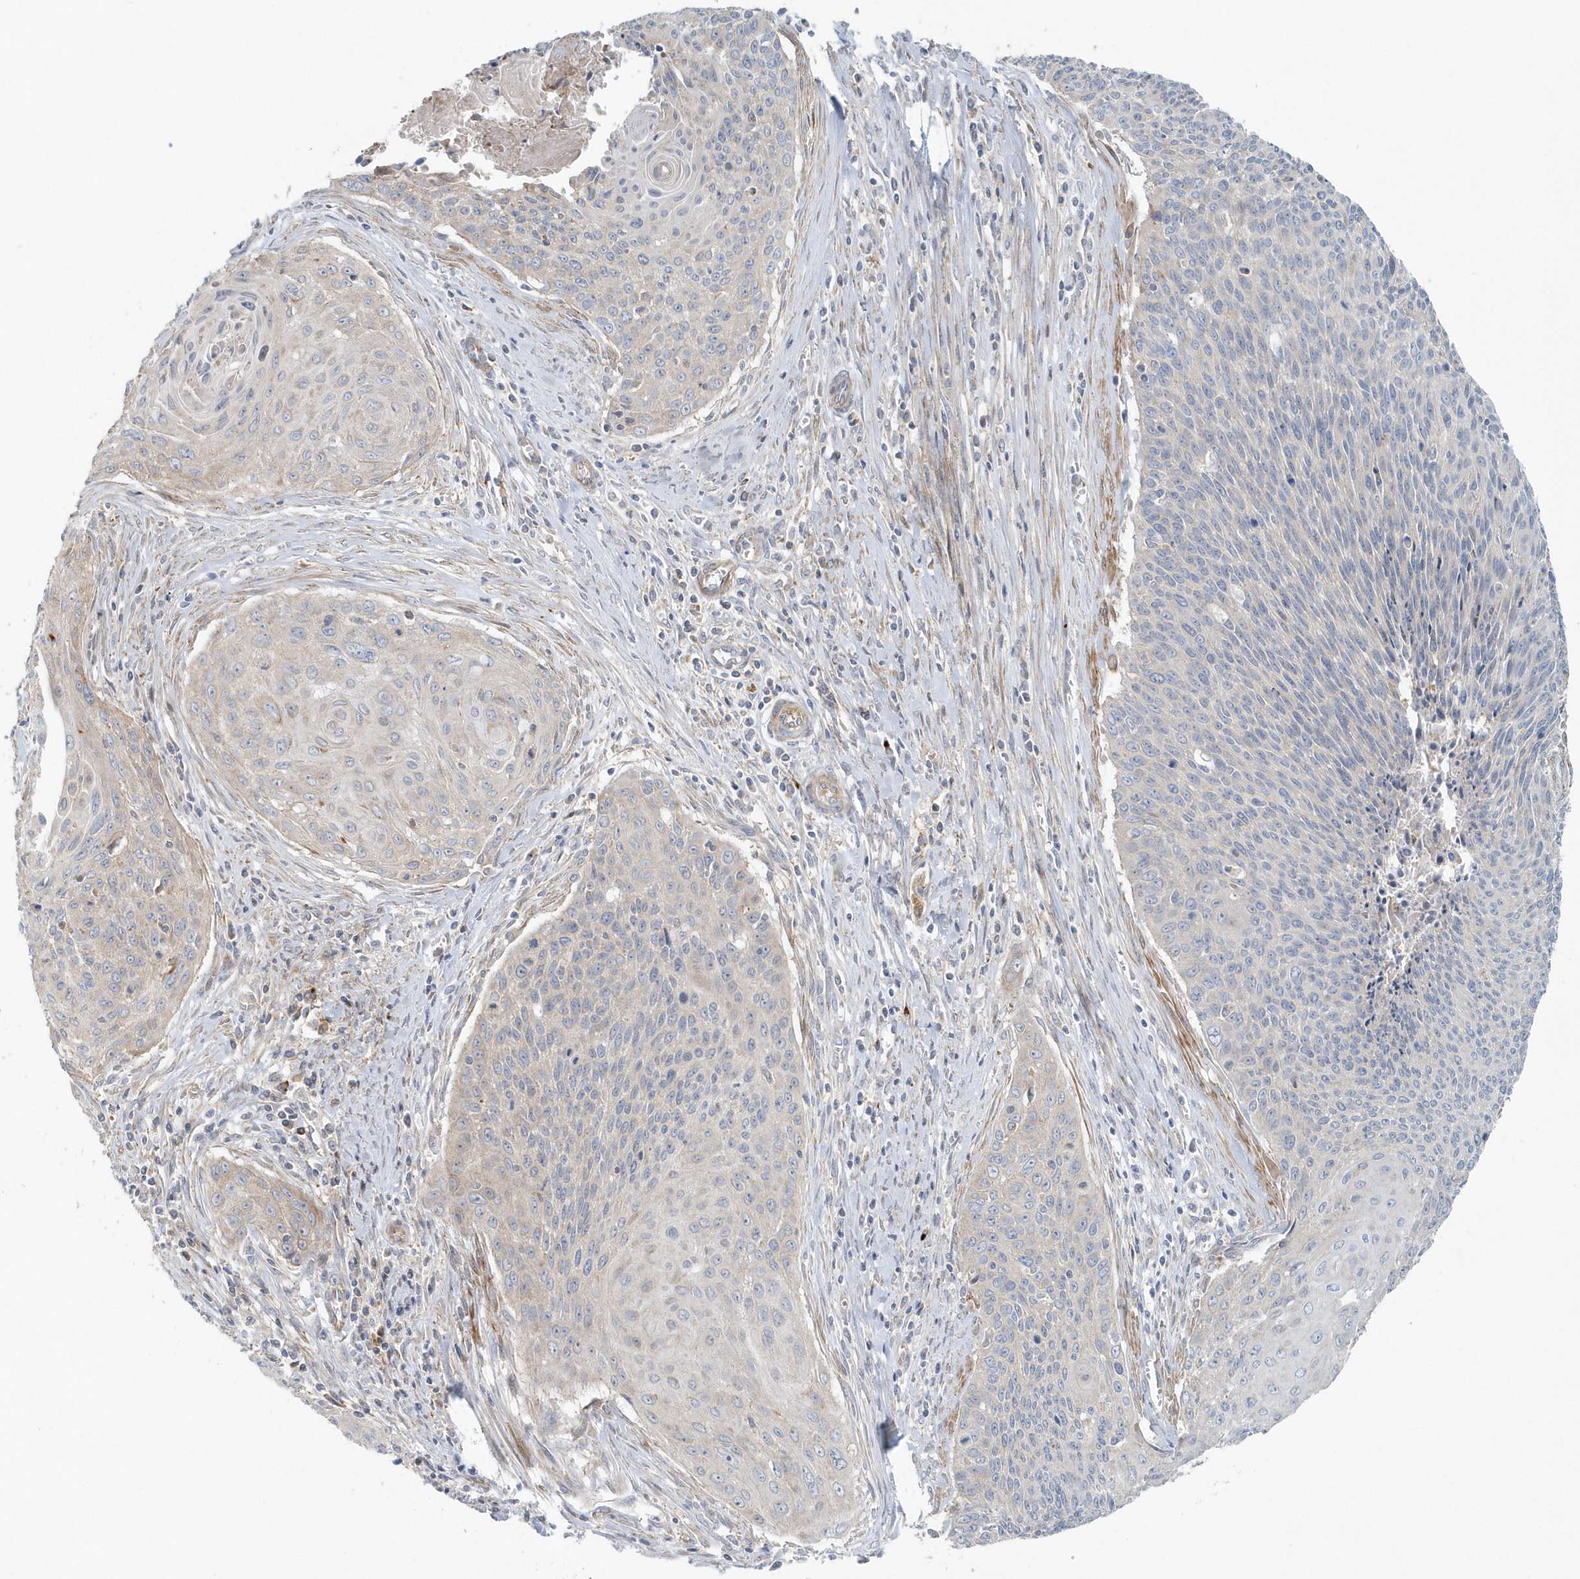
{"staining": {"intensity": "negative", "quantity": "none", "location": "none"}, "tissue": "cervical cancer", "cell_type": "Tumor cells", "image_type": "cancer", "snomed": [{"axis": "morphology", "description": "Squamous cell carcinoma, NOS"}, {"axis": "topography", "description": "Cervix"}], "caption": "A photomicrograph of squamous cell carcinoma (cervical) stained for a protein exhibits no brown staining in tumor cells. Nuclei are stained in blue.", "gene": "MMUT", "patient": {"sex": "female", "age": 55}}